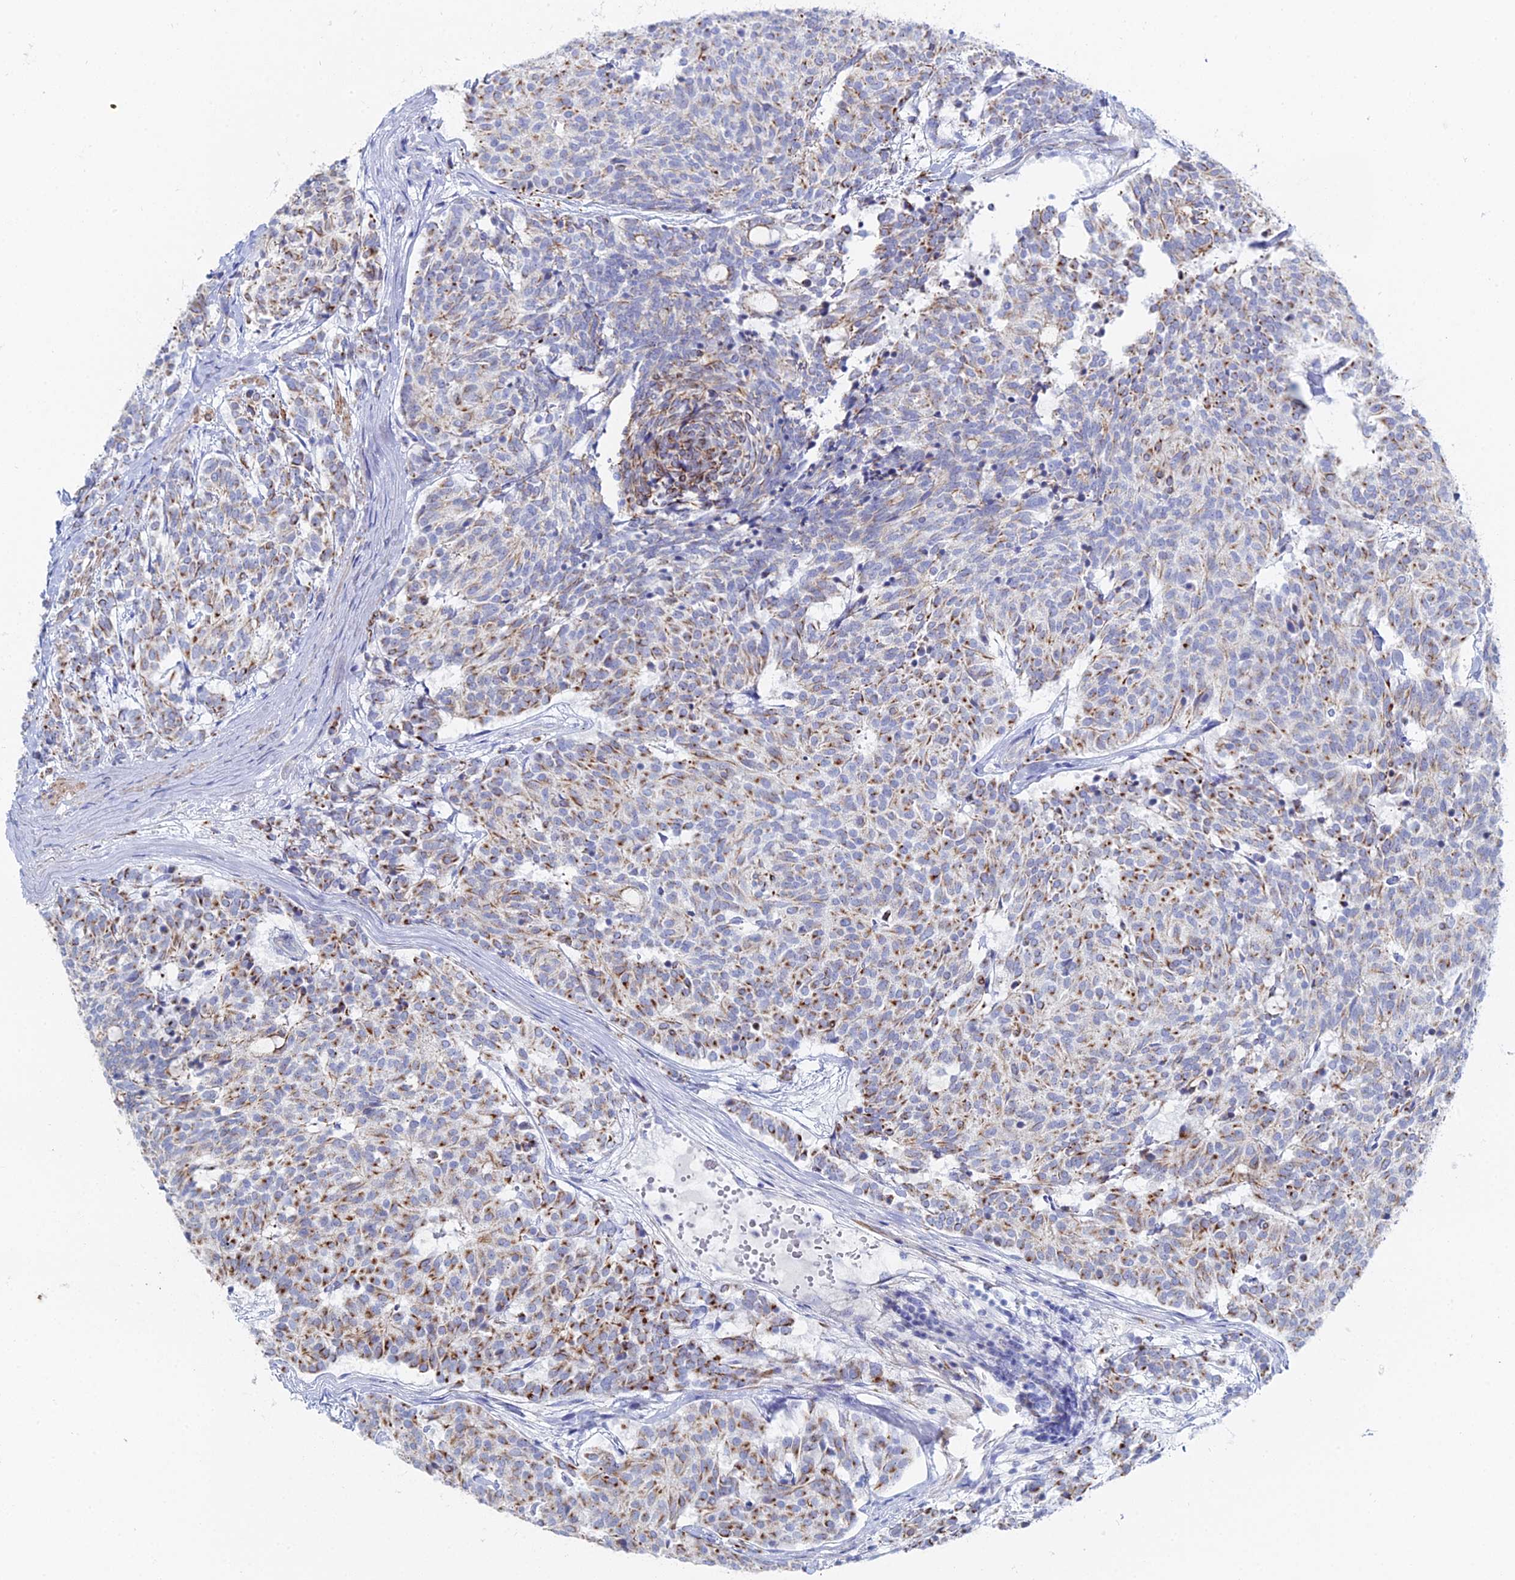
{"staining": {"intensity": "moderate", "quantity": "25%-75%", "location": "cytoplasmic/membranous"}, "tissue": "carcinoid", "cell_type": "Tumor cells", "image_type": "cancer", "snomed": [{"axis": "morphology", "description": "Carcinoid, malignant, NOS"}, {"axis": "topography", "description": "Pancreas"}], "caption": "DAB immunohistochemical staining of human malignant carcinoid exhibits moderate cytoplasmic/membranous protein staining in about 25%-75% of tumor cells.", "gene": "DHX34", "patient": {"sex": "female", "age": 54}}